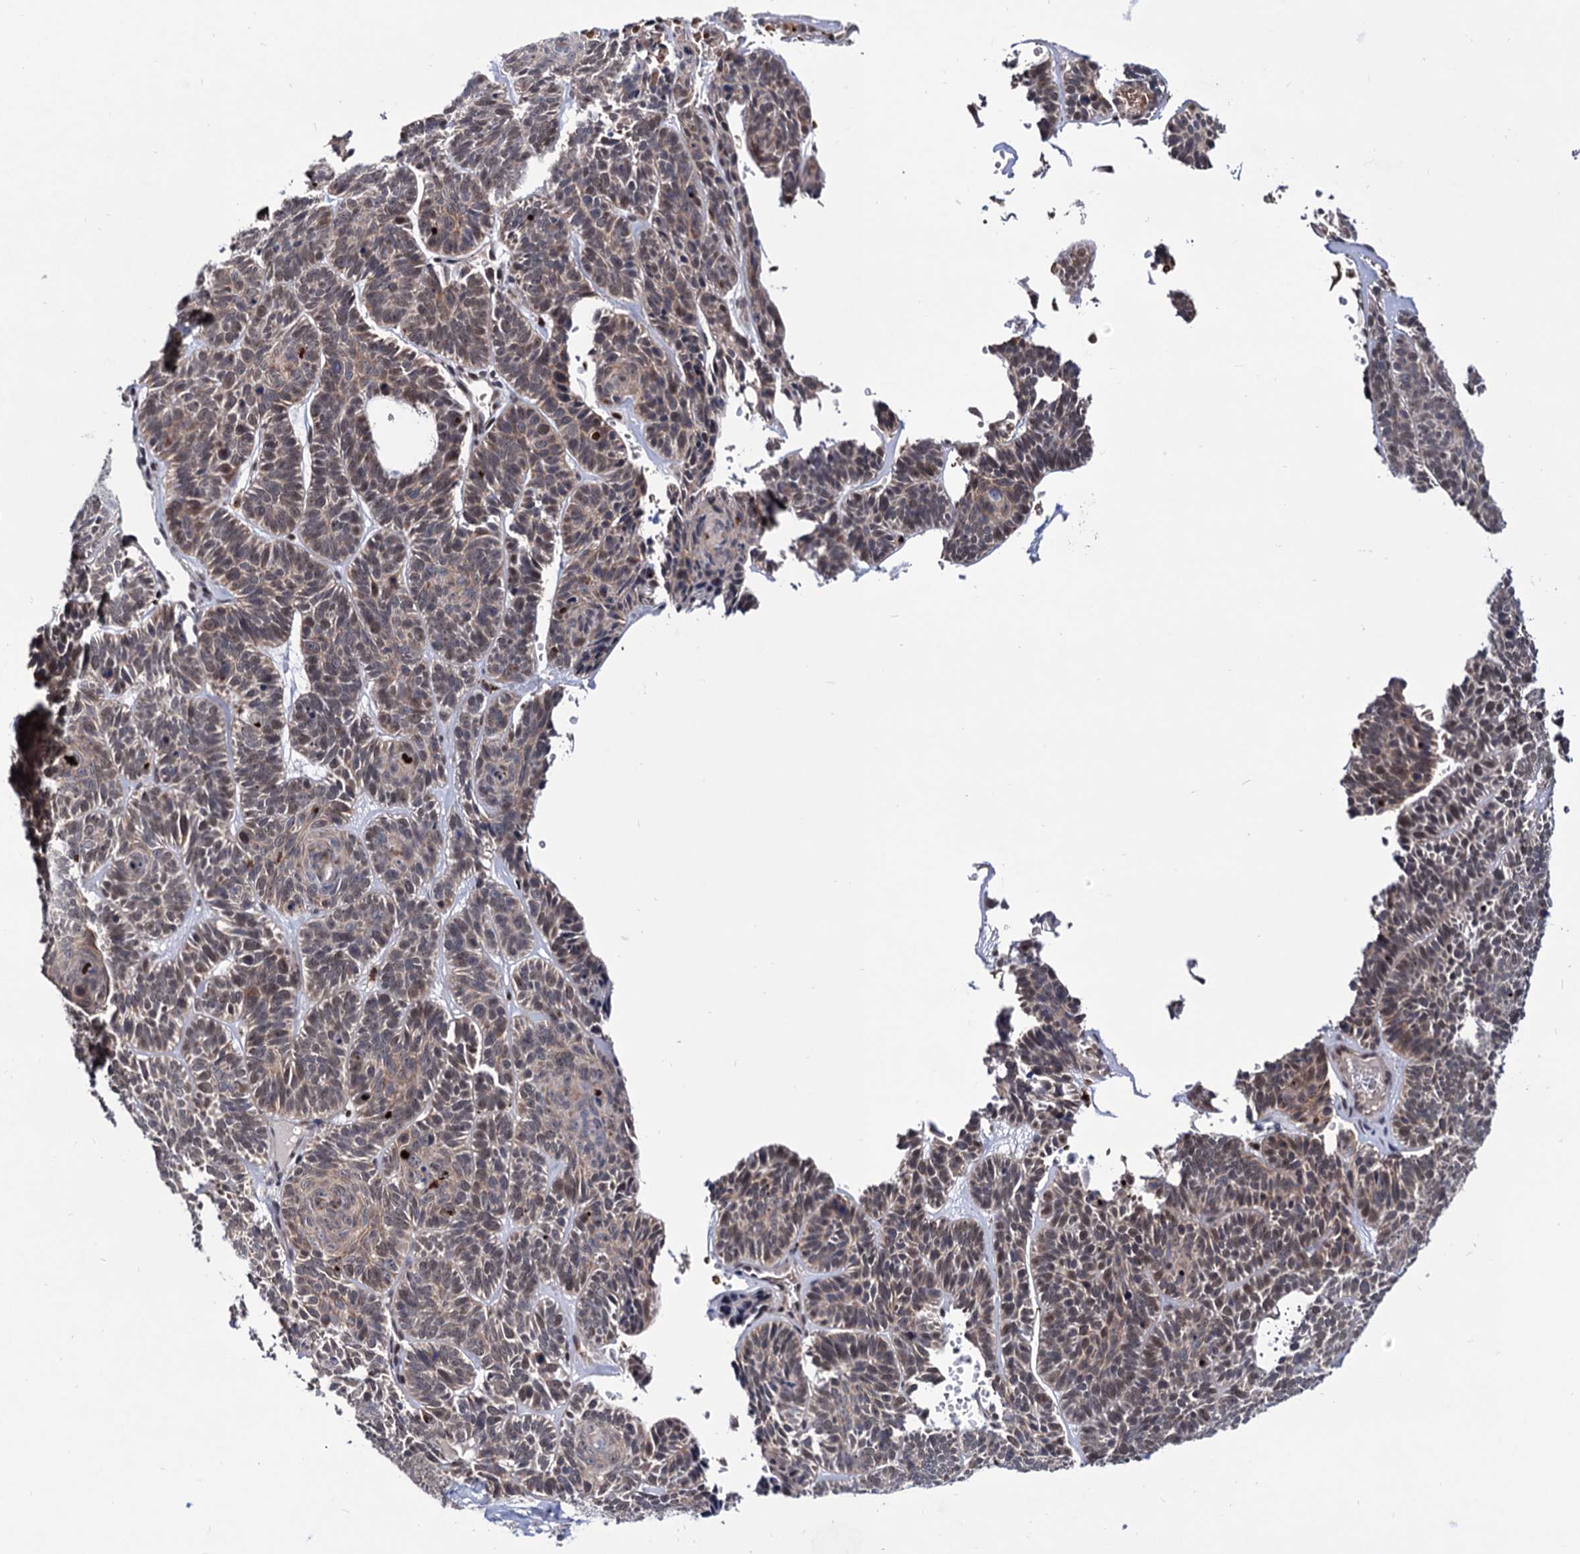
{"staining": {"intensity": "weak", "quantity": "25%-75%", "location": "cytoplasmic/membranous,nuclear"}, "tissue": "skin cancer", "cell_type": "Tumor cells", "image_type": "cancer", "snomed": [{"axis": "morphology", "description": "Basal cell carcinoma"}, {"axis": "topography", "description": "Skin"}], "caption": "High-power microscopy captured an immunohistochemistry photomicrograph of basal cell carcinoma (skin), revealing weak cytoplasmic/membranous and nuclear expression in approximately 25%-75% of tumor cells.", "gene": "RNASEH2B", "patient": {"sex": "male", "age": 85}}